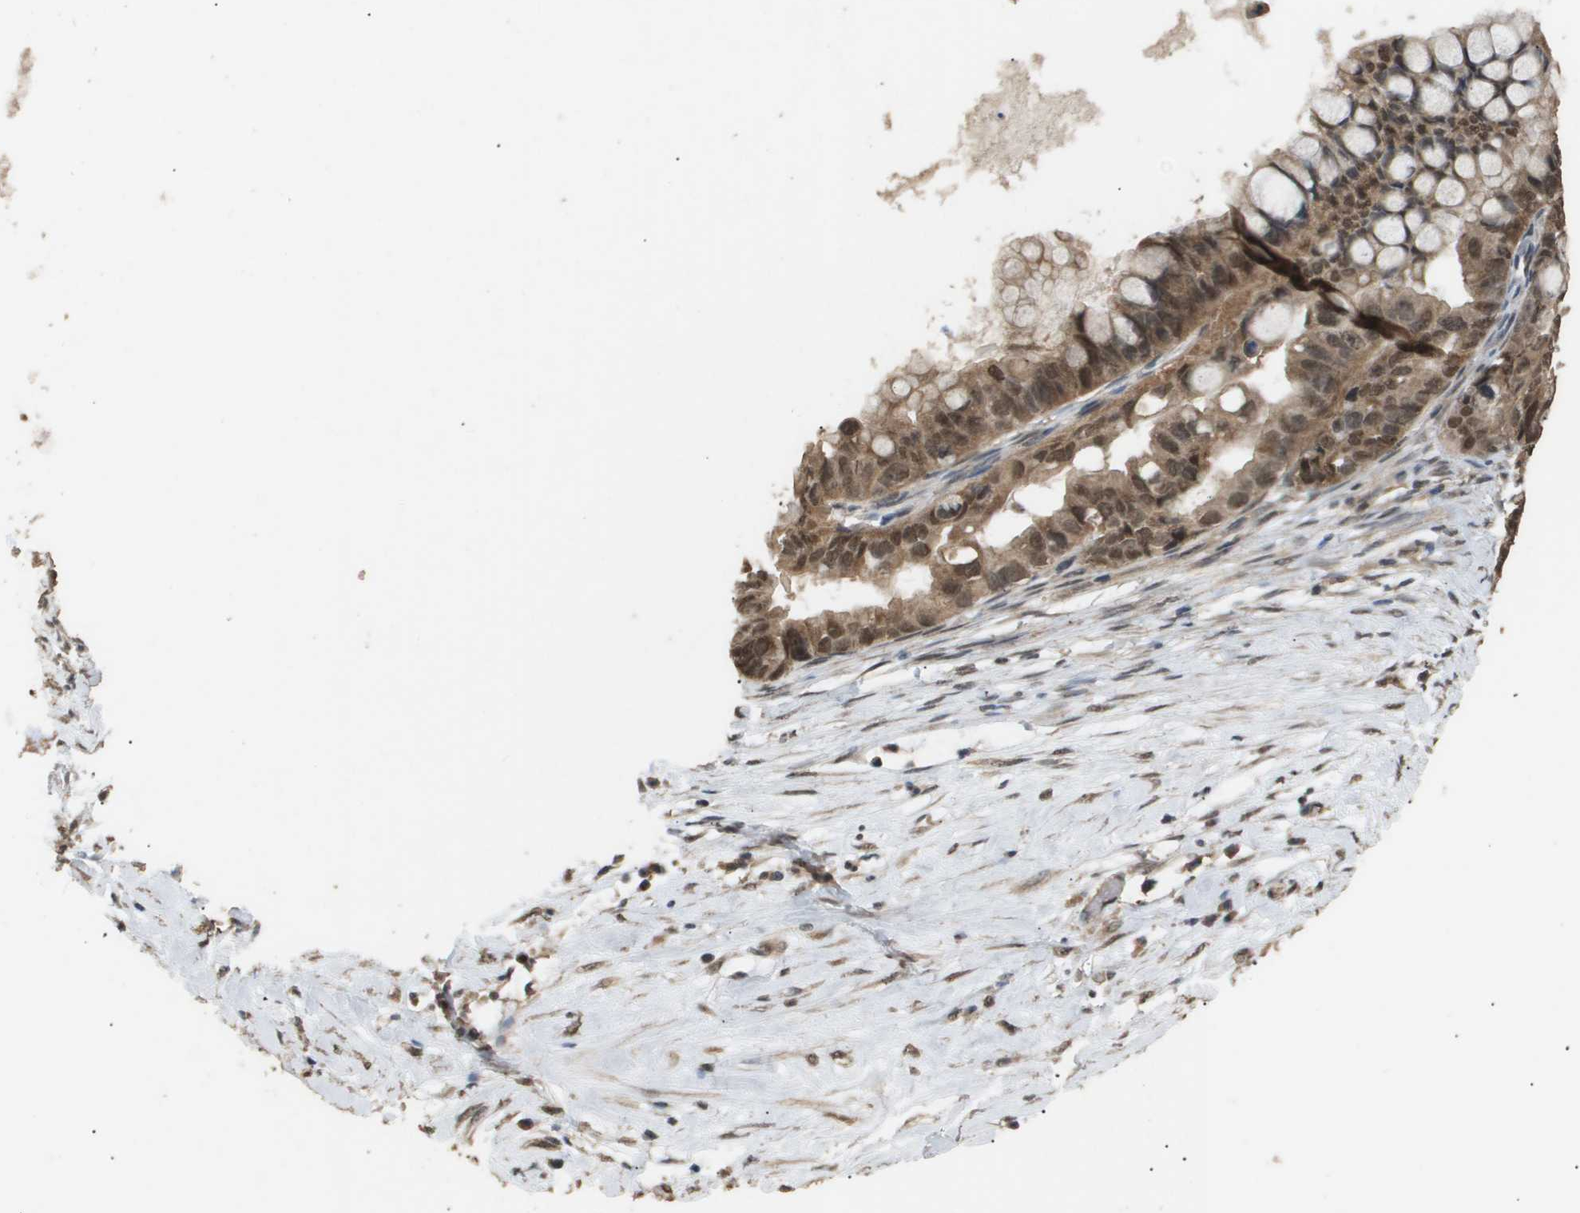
{"staining": {"intensity": "moderate", "quantity": ">75%", "location": "cytoplasmic/membranous,nuclear"}, "tissue": "ovarian cancer", "cell_type": "Tumor cells", "image_type": "cancer", "snomed": [{"axis": "morphology", "description": "Cystadenocarcinoma, mucinous, NOS"}, {"axis": "topography", "description": "Ovary"}], "caption": "A medium amount of moderate cytoplasmic/membranous and nuclear staining is appreciated in approximately >75% of tumor cells in ovarian mucinous cystadenocarcinoma tissue.", "gene": "ING1", "patient": {"sex": "female", "age": 80}}